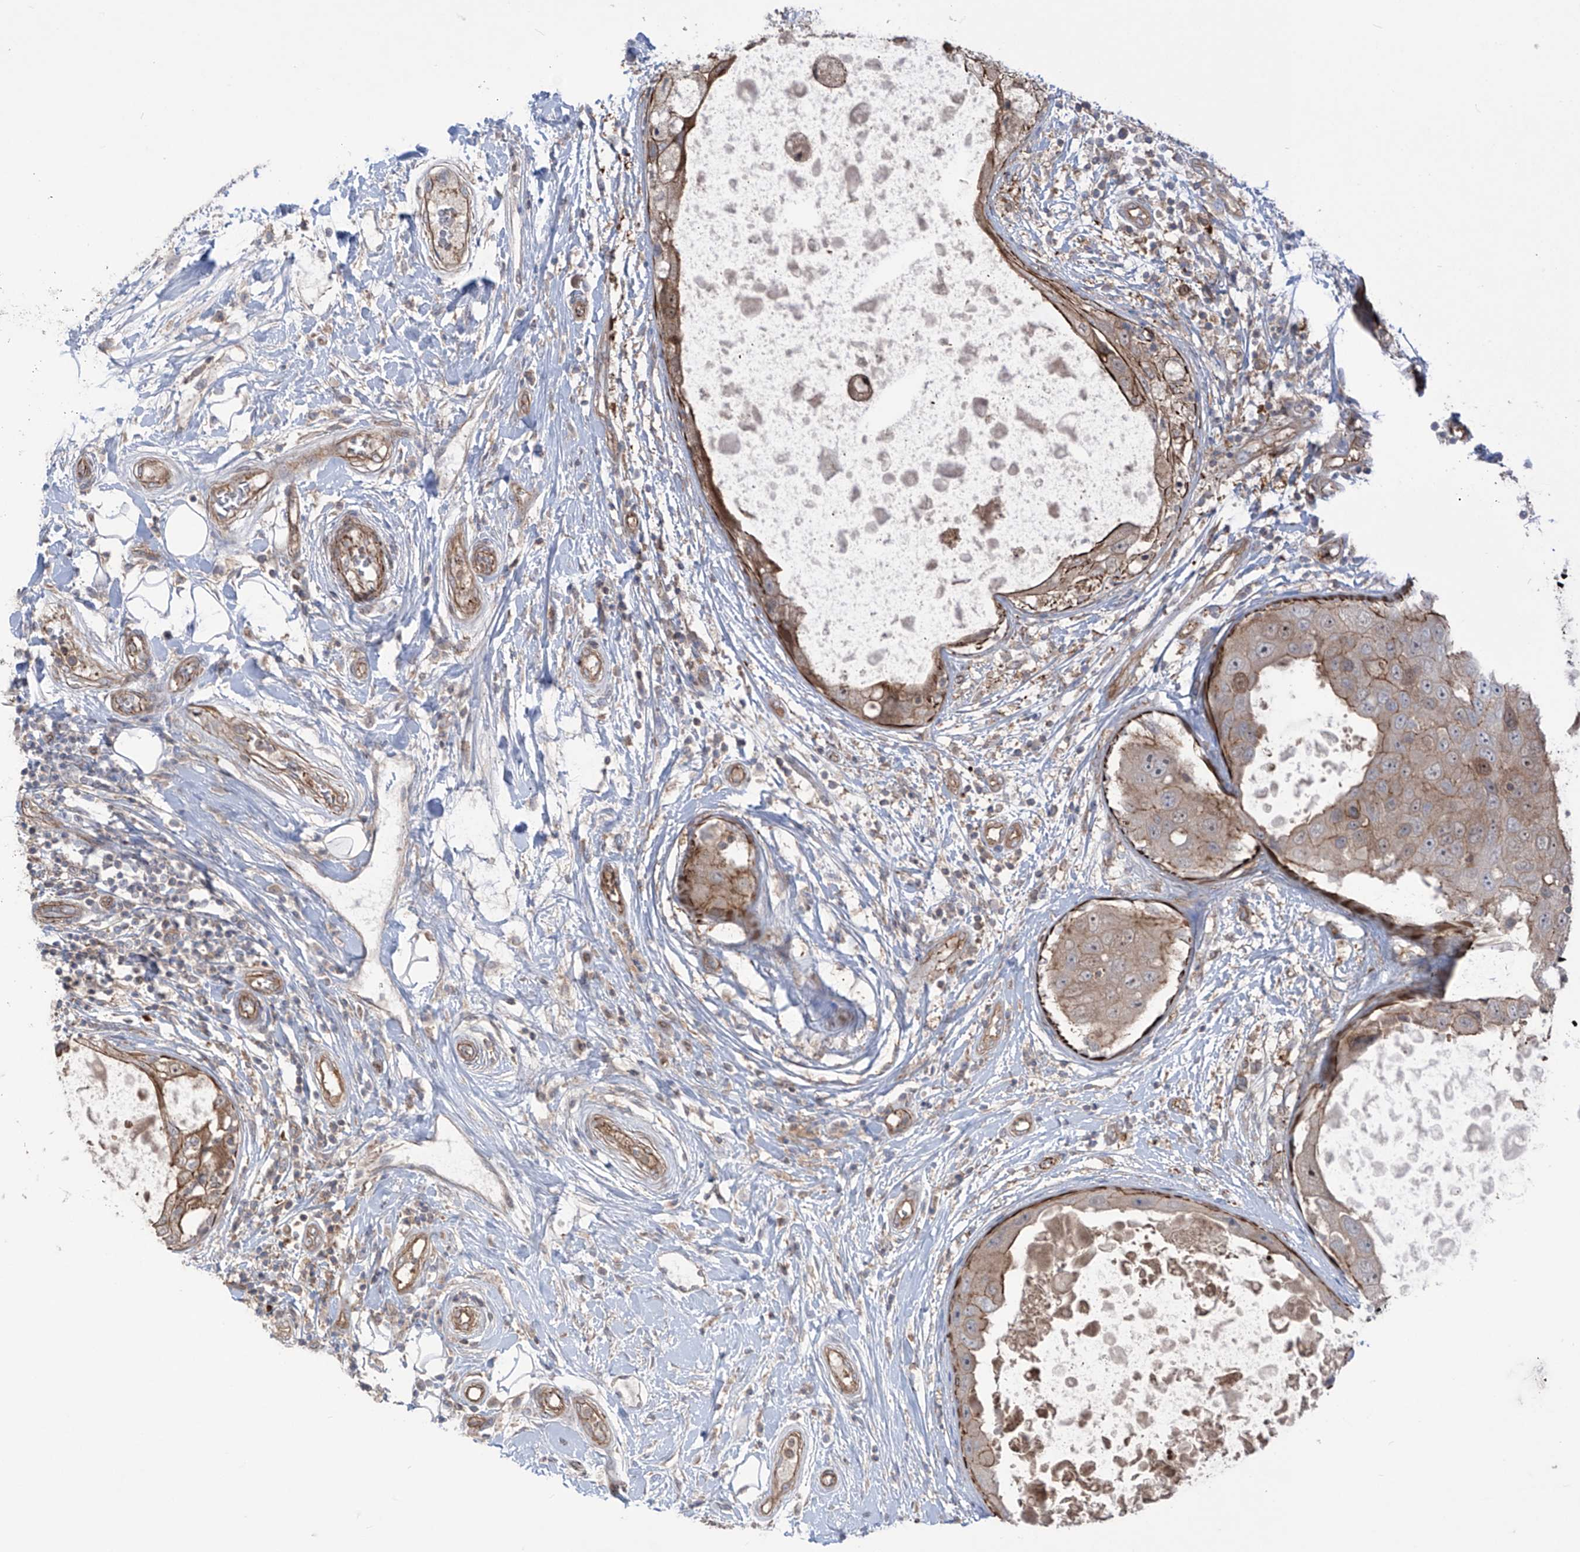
{"staining": {"intensity": "weak", "quantity": ">75%", "location": "cytoplasmic/membranous"}, "tissue": "breast cancer", "cell_type": "Tumor cells", "image_type": "cancer", "snomed": [{"axis": "morphology", "description": "Duct carcinoma"}, {"axis": "topography", "description": "Breast"}], "caption": "An immunohistochemistry (IHC) histopathology image of neoplastic tissue is shown. Protein staining in brown highlights weak cytoplasmic/membranous positivity in breast intraductal carcinoma within tumor cells.", "gene": "TRMU", "patient": {"sex": "female", "age": 27}}